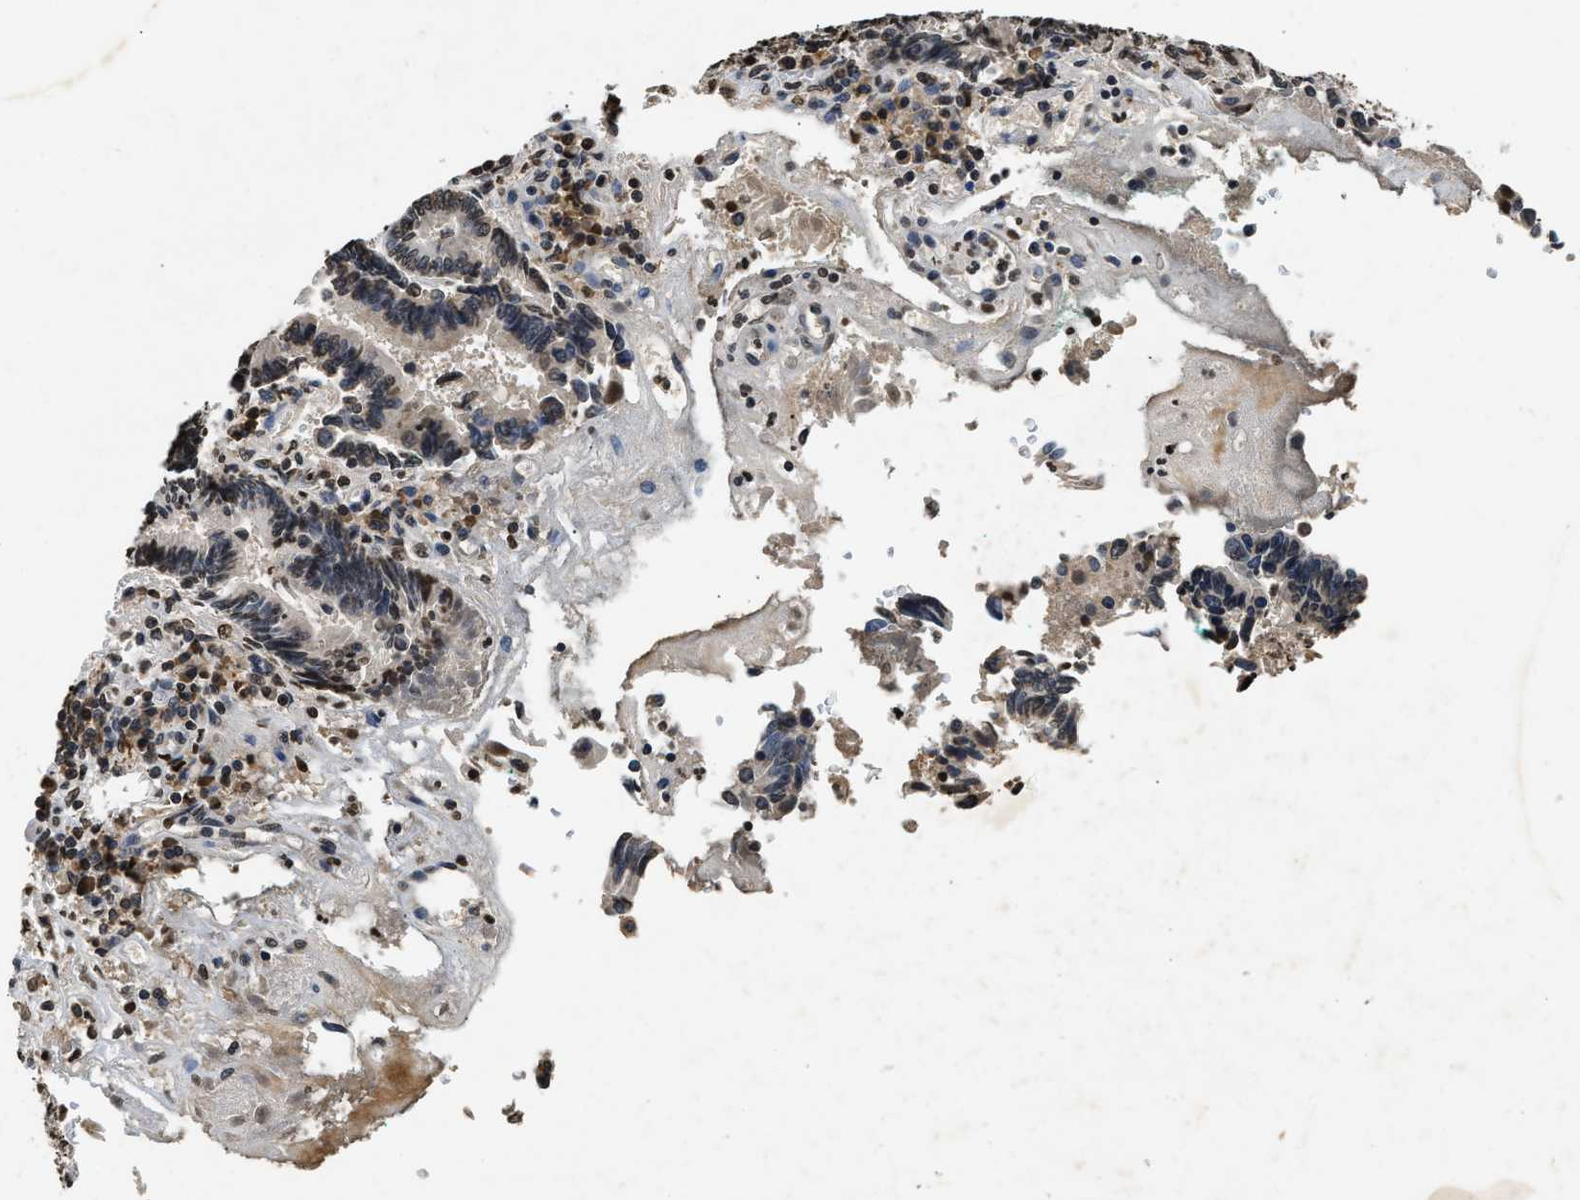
{"staining": {"intensity": "weak", "quantity": "<25%", "location": "nuclear"}, "tissue": "pancreatic cancer", "cell_type": "Tumor cells", "image_type": "cancer", "snomed": [{"axis": "morphology", "description": "Adenocarcinoma, NOS"}, {"axis": "topography", "description": "Pancreas"}], "caption": "Immunohistochemical staining of human pancreatic cancer demonstrates no significant expression in tumor cells.", "gene": "DNASE1L3", "patient": {"sex": "female", "age": 70}}